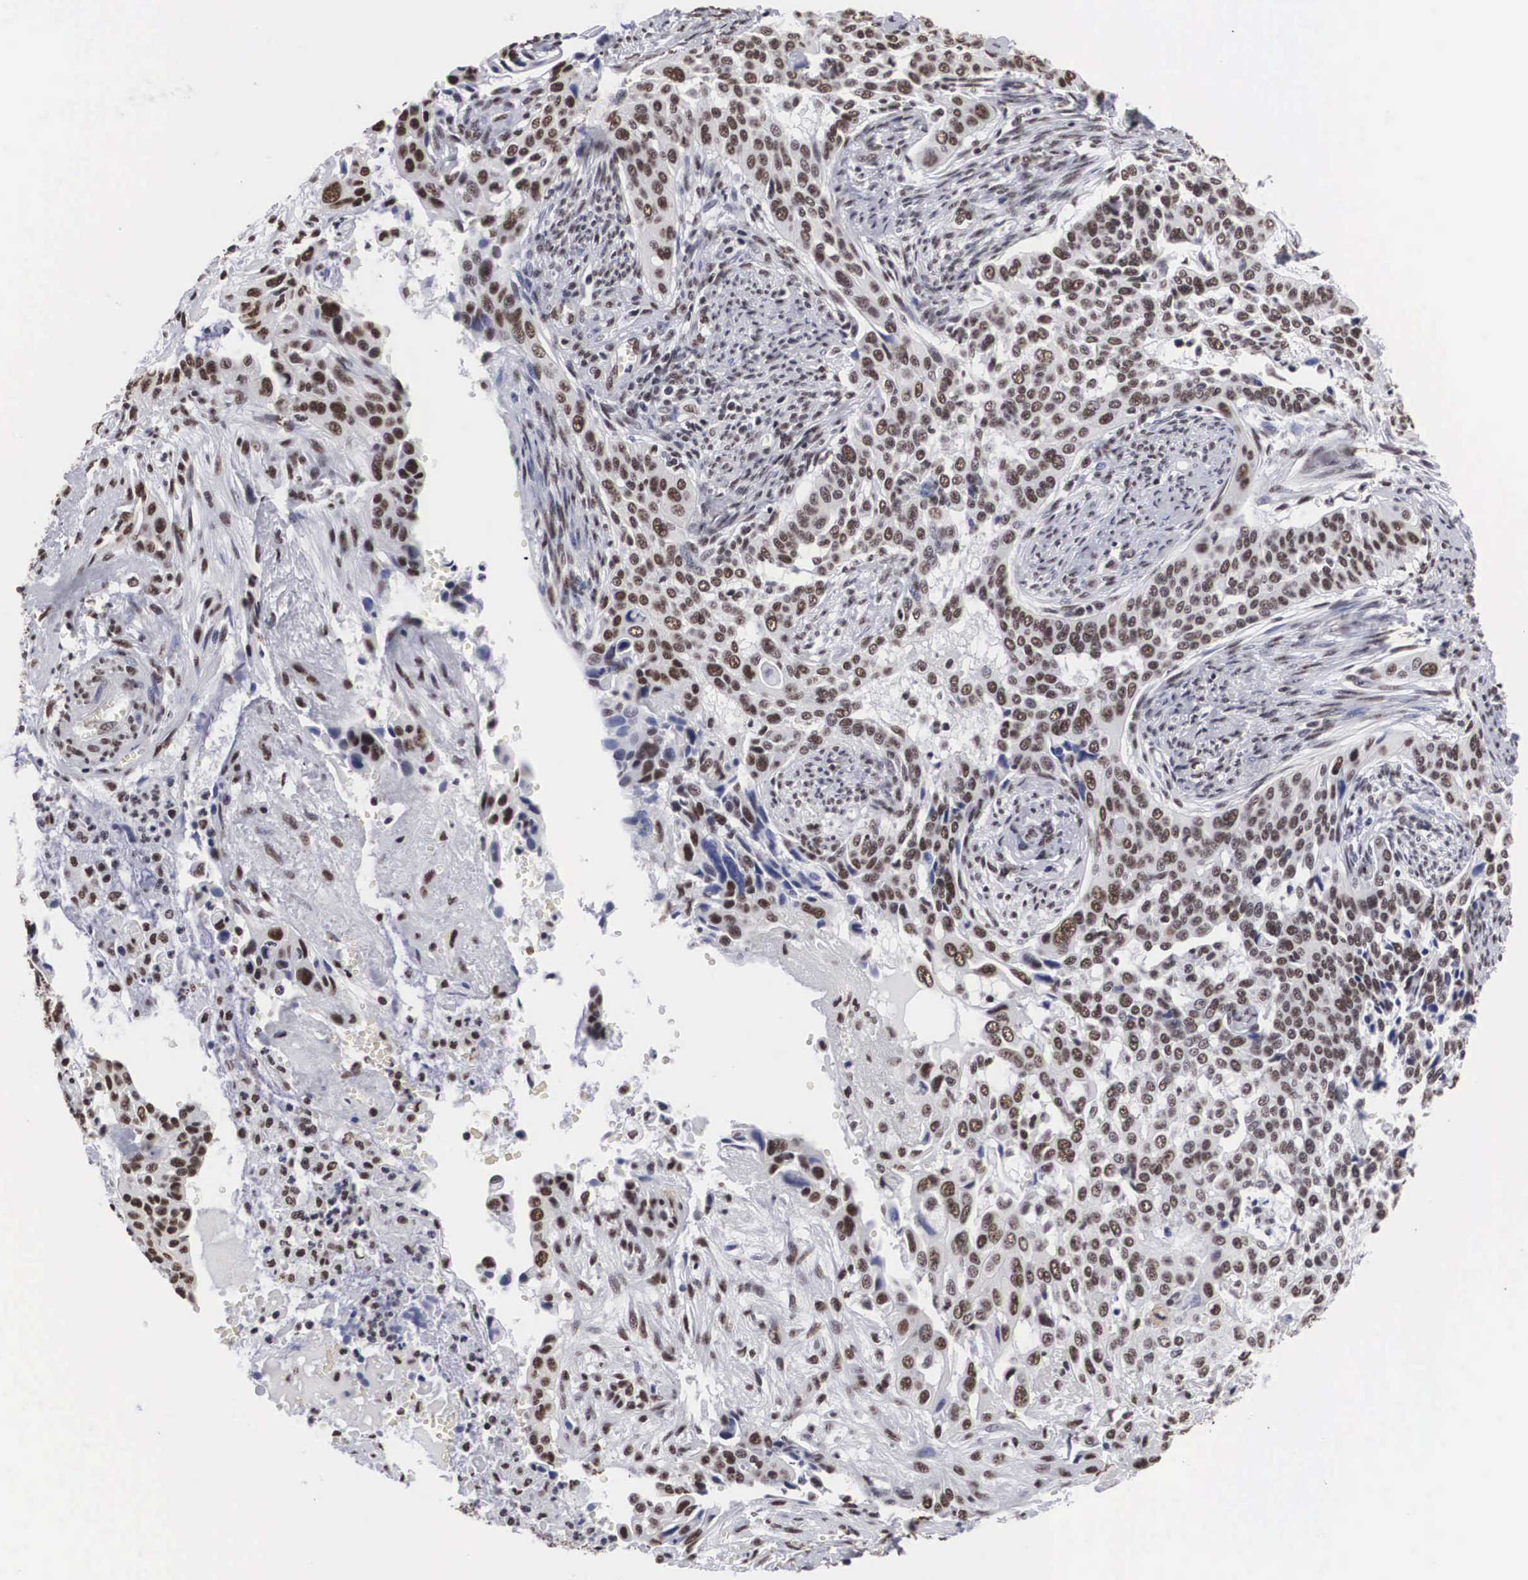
{"staining": {"intensity": "moderate", "quantity": ">75%", "location": "nuclear"}, "tissue": "cervical cancer", "cell_type": "Tumor cells", "image_type": "cancer", "snomed": [{"axis": "morphology", "description": "Squamous cell carcinoma, NOS"}, {"axis": "topography", "description": "Cervix"}], "caption": "The image reveals a brown stain indicating the presence of a protein in the nuclear of tumor cells in squamous cell carcinoma (cervical).", "gene": "ACIN1", "patient": {"sex": "female", "age": 34}}